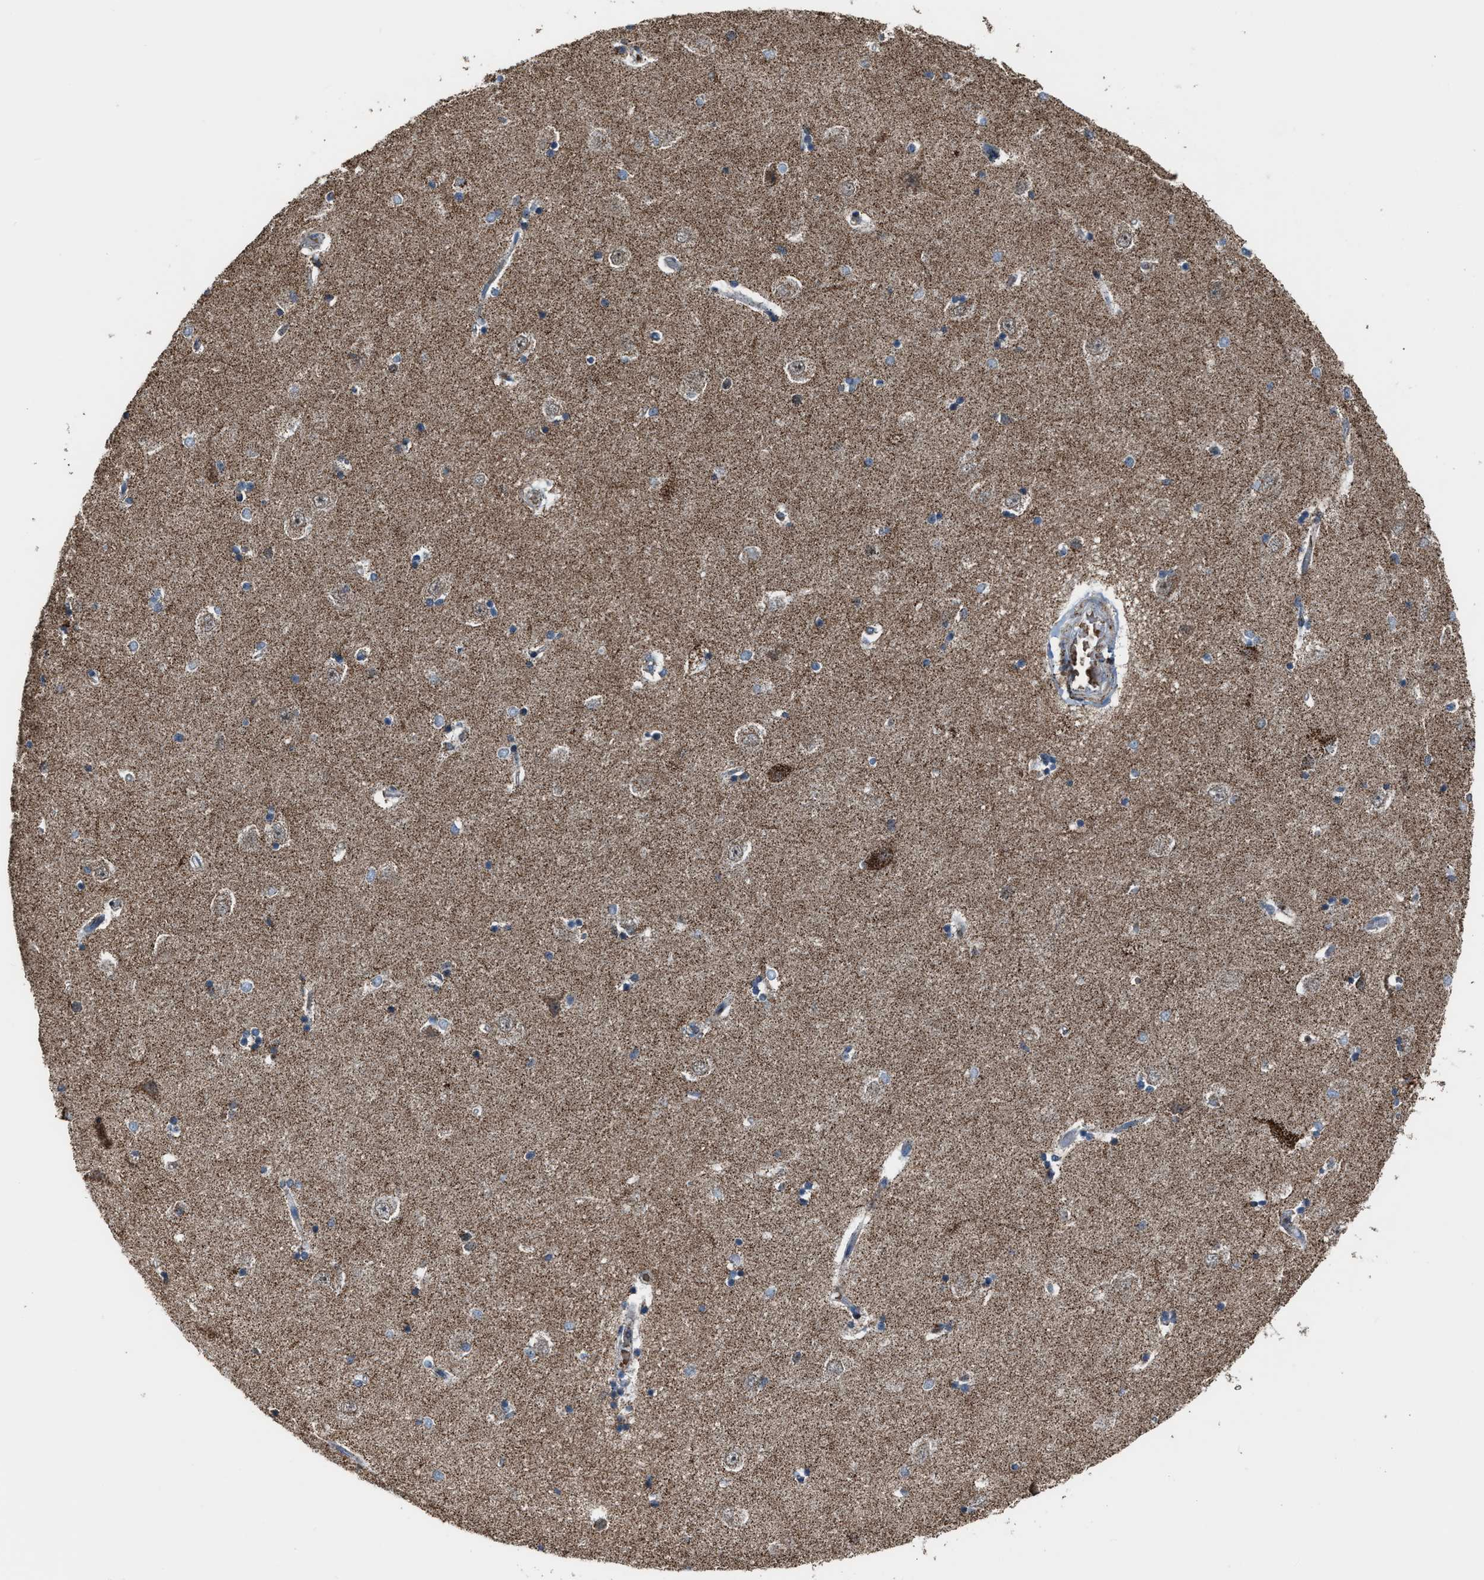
{"staining": {"intensity": "moderate", "quantity": "<25%", "location": "cytoplasmic/membranous"}, "tissue": "hippocampus", "cell_type": "Glial cells", "image_type": "normal", "snomed": [{"axis": "morphology", "description": "Normal tissue, NOS"}, {"axis": "topography", "description": "Hippocampus"}], "caption": "Immunohistochemistry (DAB (3,3'-diaminobenzidine)) staining of normal hippocampus demonstrates moderate cytoplasmic/membranous protein staining in about <25% of glial cells. The protein of interest is stained brown, and the nuclei are stained in blue (DAB (3,3'-diaminobenzidine) IHC with brightfield microscopy, high magnification).", "gene": "CHN2", "patient": {"sex": "male", "age": 45}}